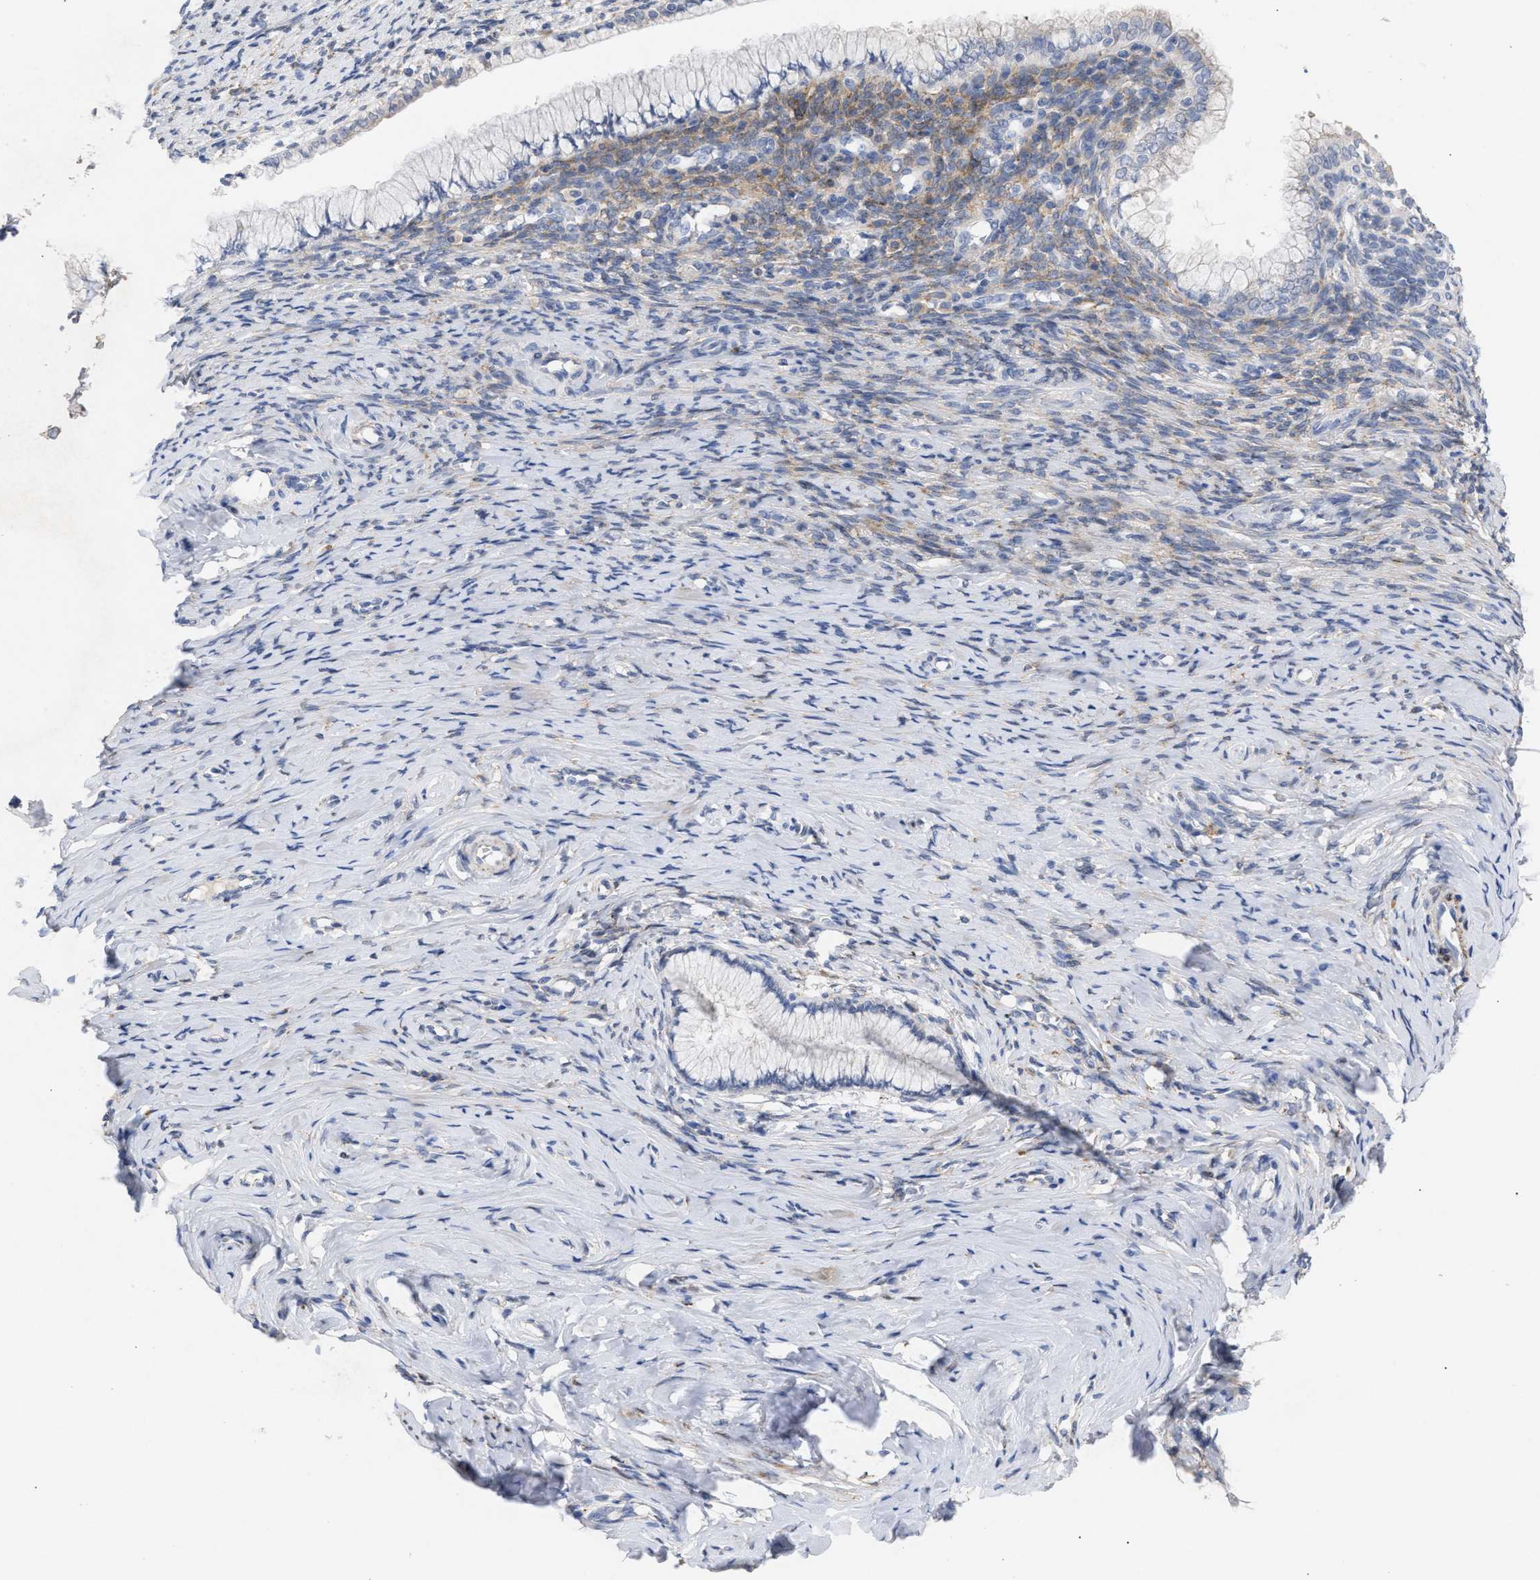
{"staining": {"intensity": "negative", "quantity": "none", "location": "none"}, "tissue": "cervical cancer", "cell_type": "Tumor cells", "image_type": "cancer", "snomed": [{"axis": "morphology", "description": "Squamous cell carcinoma, NOS"}, {"axis": "topography", "description": "Cervix"}], "caption": "Micrograph shows no protein expression in tumor cells of cervical cancer tissue.", "gene": "SELENOM", "patient": {"sex": "female", "age": 63}}